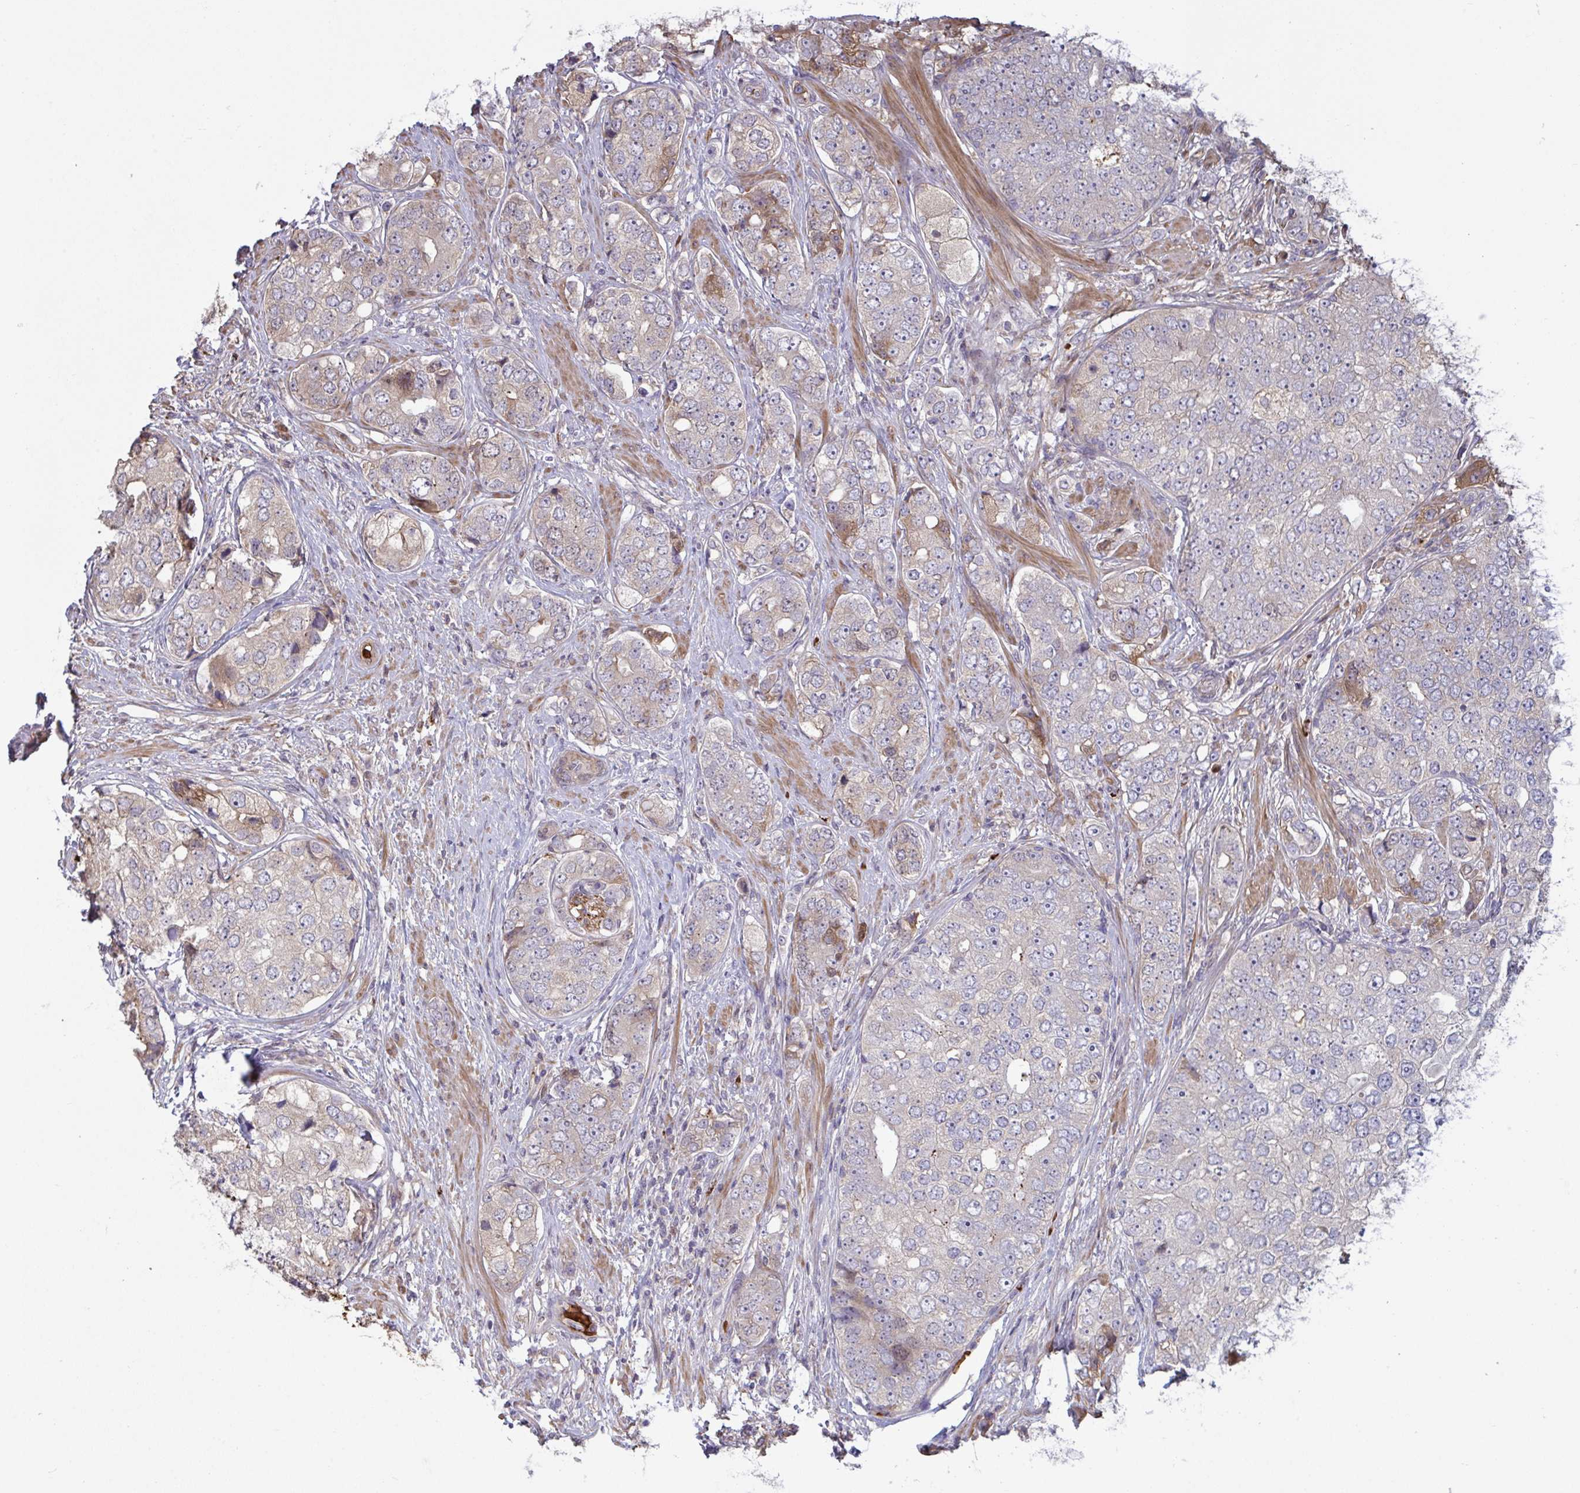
{"staining": {"intensity": "weak", "quantity": "<25%", "location": "cytoplasmic/membranous"}, "tissue": "prostate cancer", "cell_type": "Tumor cells", "image_type": "cancer", "snomed": [{"axis": "morphology", "description": "Adenocarcinoma, High grade"}, {"axis": "topography", "description": "Prostate"}], "caption": "DAB immunohistochemical staining of human prostate adenocarcinoma (high-grade) displays no significant positivity in tumor cells.", "gene": "IL1R1", "patient": {"sex": "male", "age": 60}}